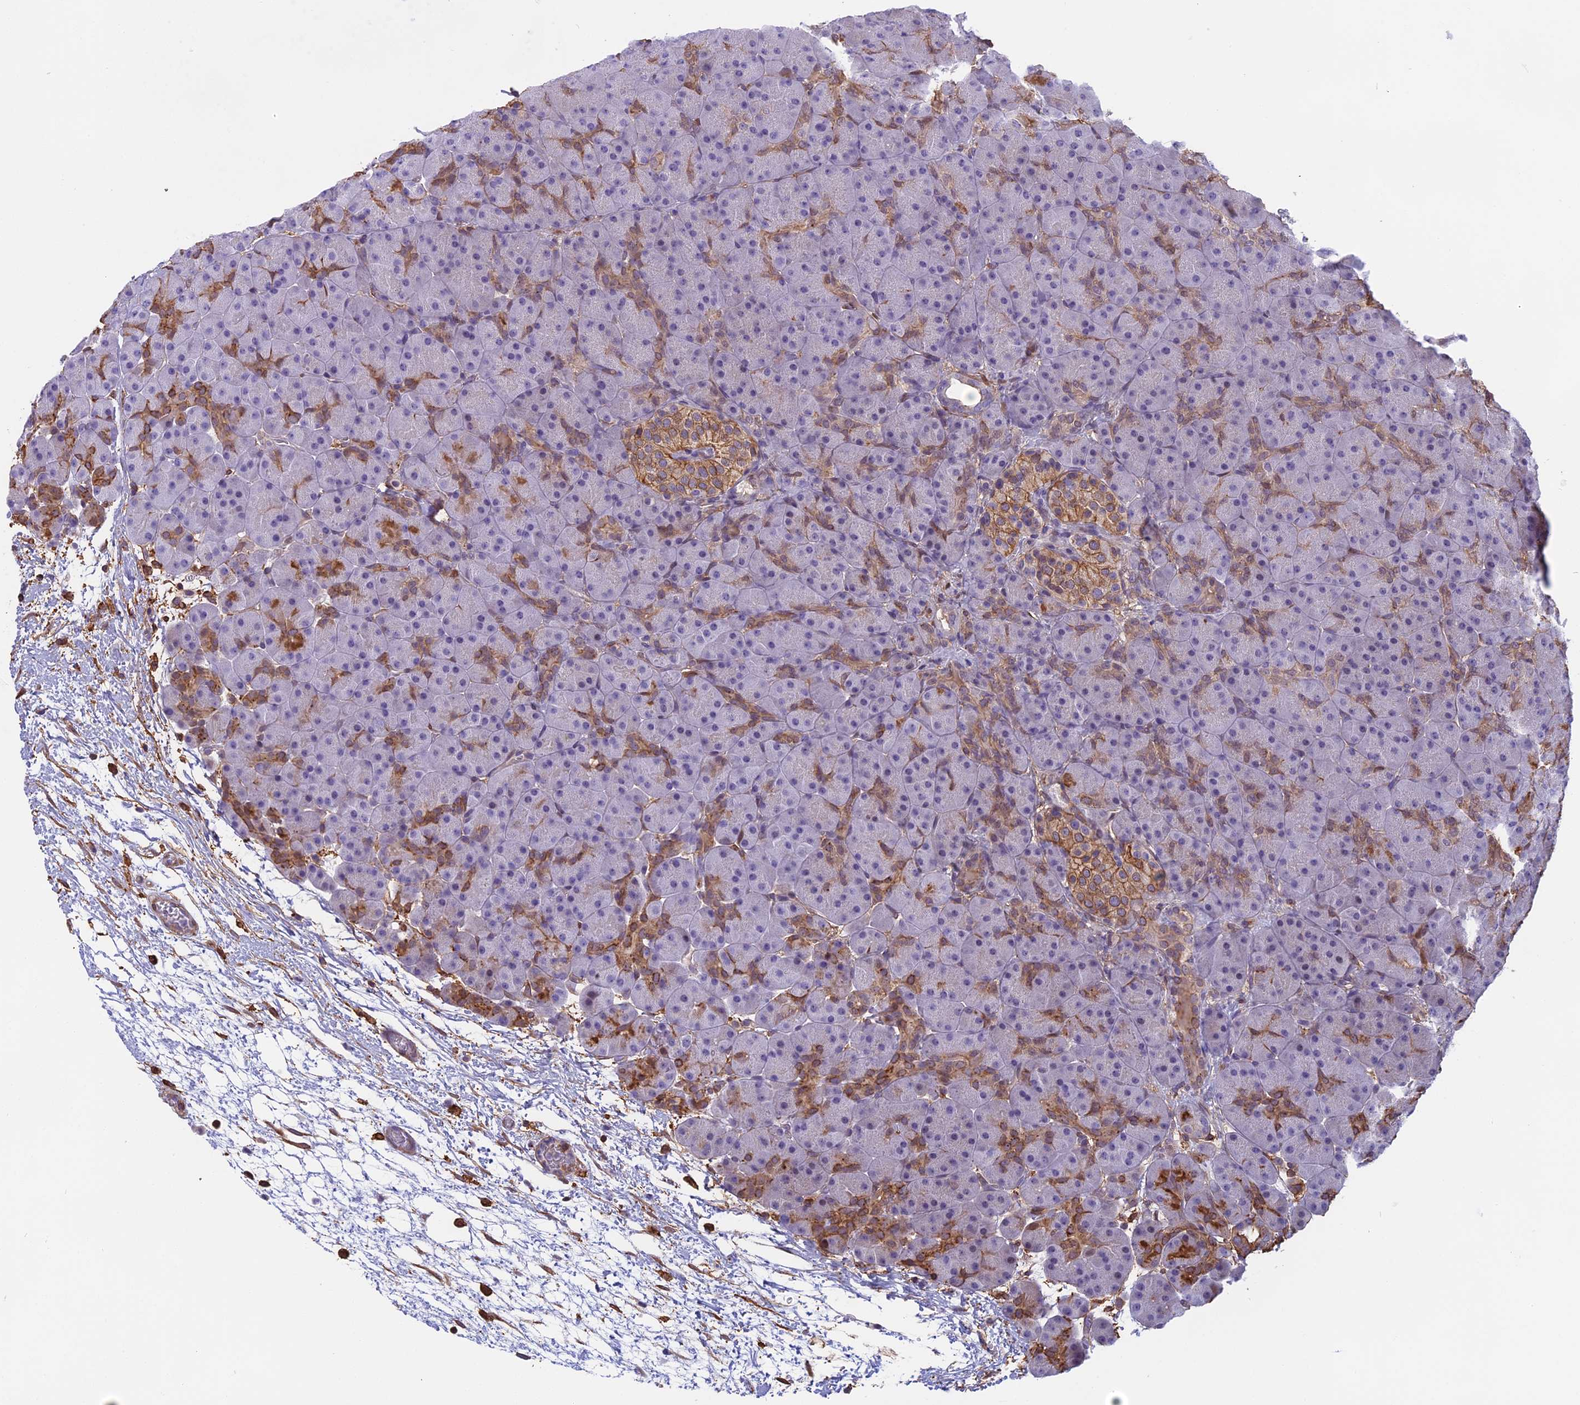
{"staining": {"intensity": "moderate", "quantity": "25%-75%", "location": "cytoplasmic/membranous"}, "tissue": "pancreas", "cell_type": "Exocrine glandular cells", "image_type": "normal", "snomed": [{"axis": "morphology", "description": "Normal tissue, NOS"}, {"axis": "topography", "description": "Pancreas"}], "caption": "A medium amount of moderate cytoplasmic/membranous staining is present in approximately 25%-75% of exocrine glandular cells in normal pancreas. The staining was performed using DAB (3,3'-diaminobenzidine), with brown indicating positive protein expression. Nuclei are stained blue with hematoxylin.", "gene": "TMEM255B", "patient": {"sex": "male", "age": 66}}